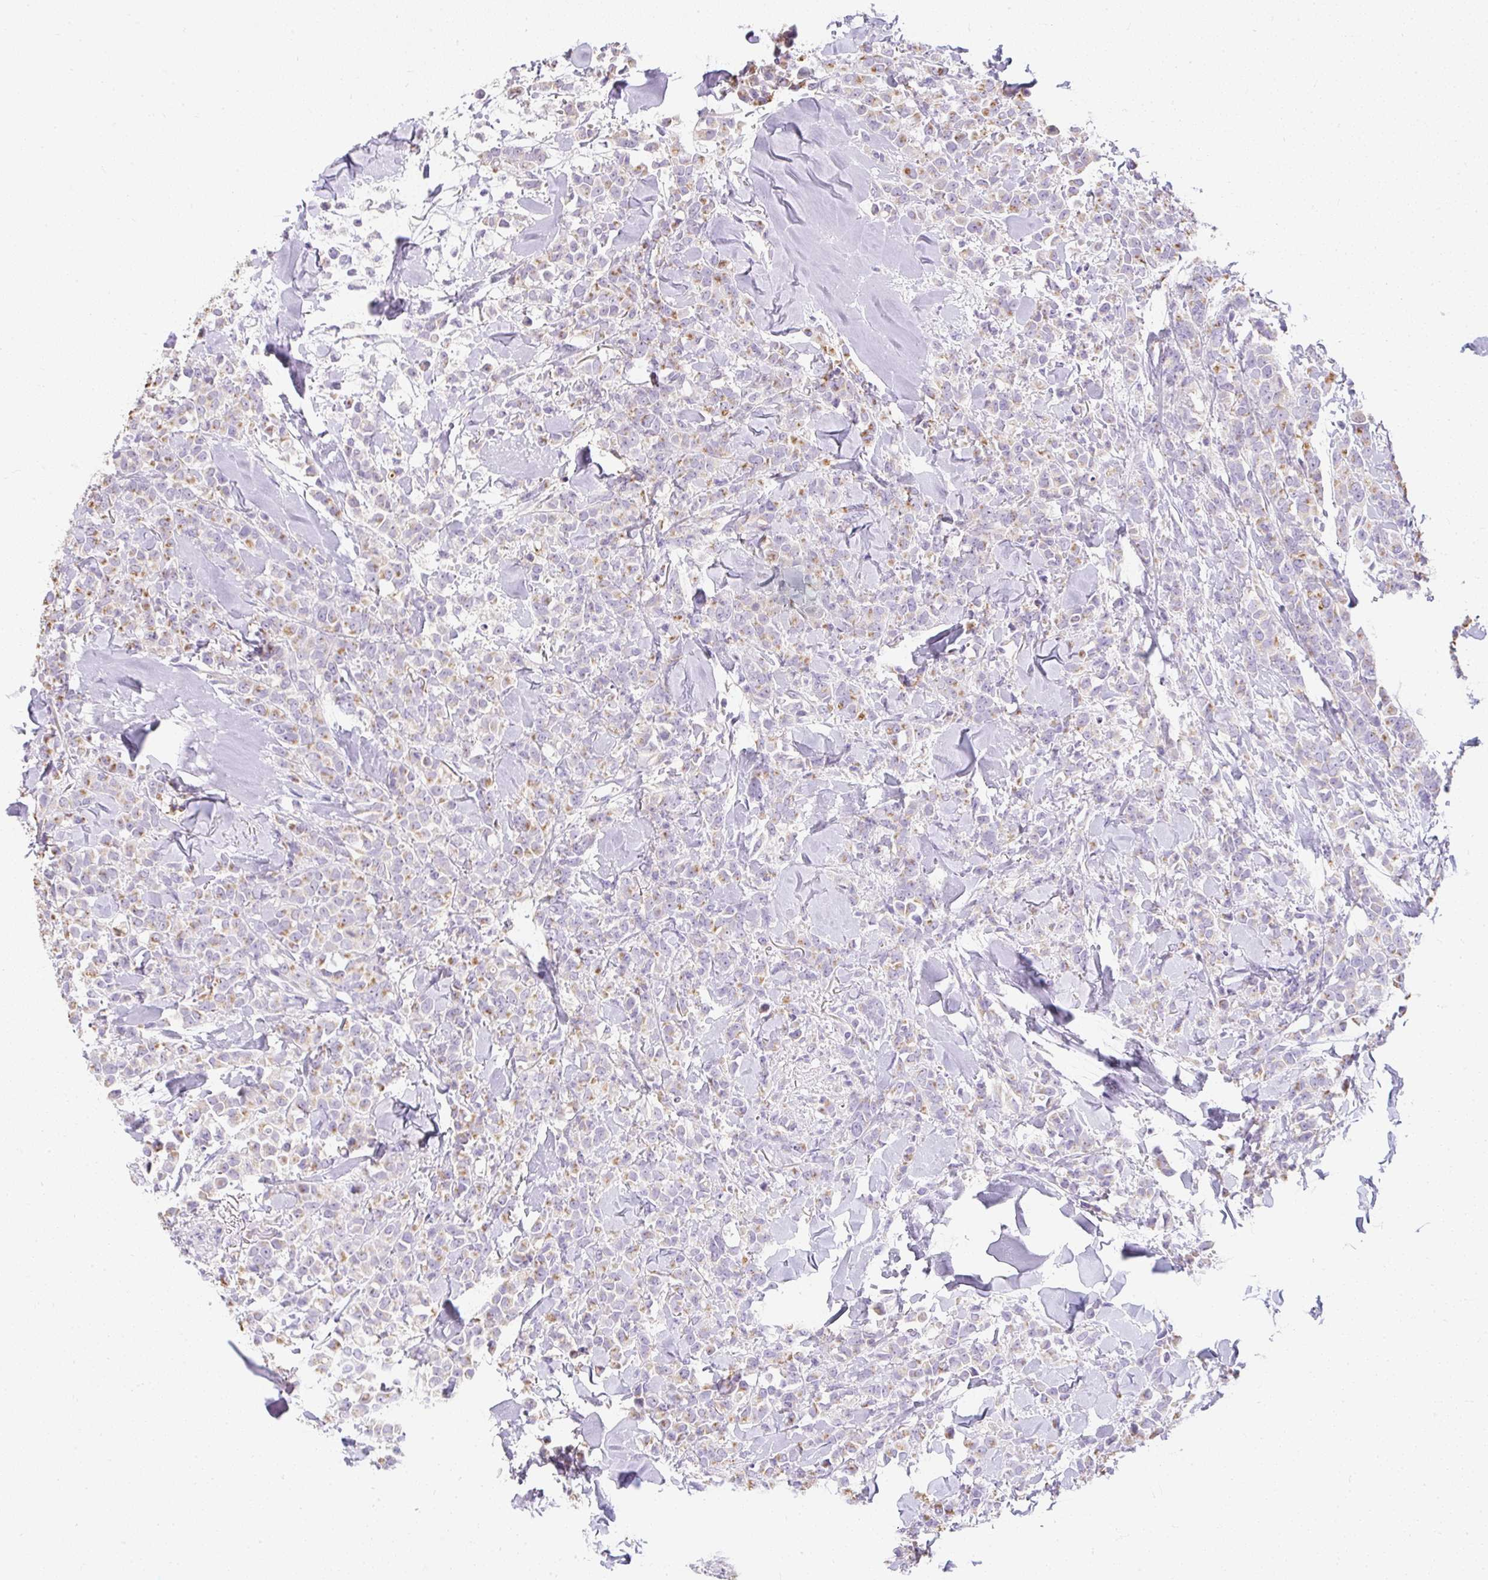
{"staining": {"intensity": "moderate", "quantity": "25%-75%", "location": "cytoplasmic/membranous"}, "tissue": "breast cancer", "cell_type": "Tumor cells", "image_type": "cancer", "snomed": [{"axis": "morphology", "description": "Lobular carcinoma"}, {"axis": "topography", "description": "Breast"}], "caption": "Breast cancer was stained to show a protein in brown. There is medium levels of moderate cytoplasmic/membranous staining in about 25%-75% of tumor cells. The staining was performed using DAB, with brown indicating positive protein expression. Nuclei are stained blue with hematoxylin.", "gene": "DTX4", "patient": {"sex": "female", "age": 91}}